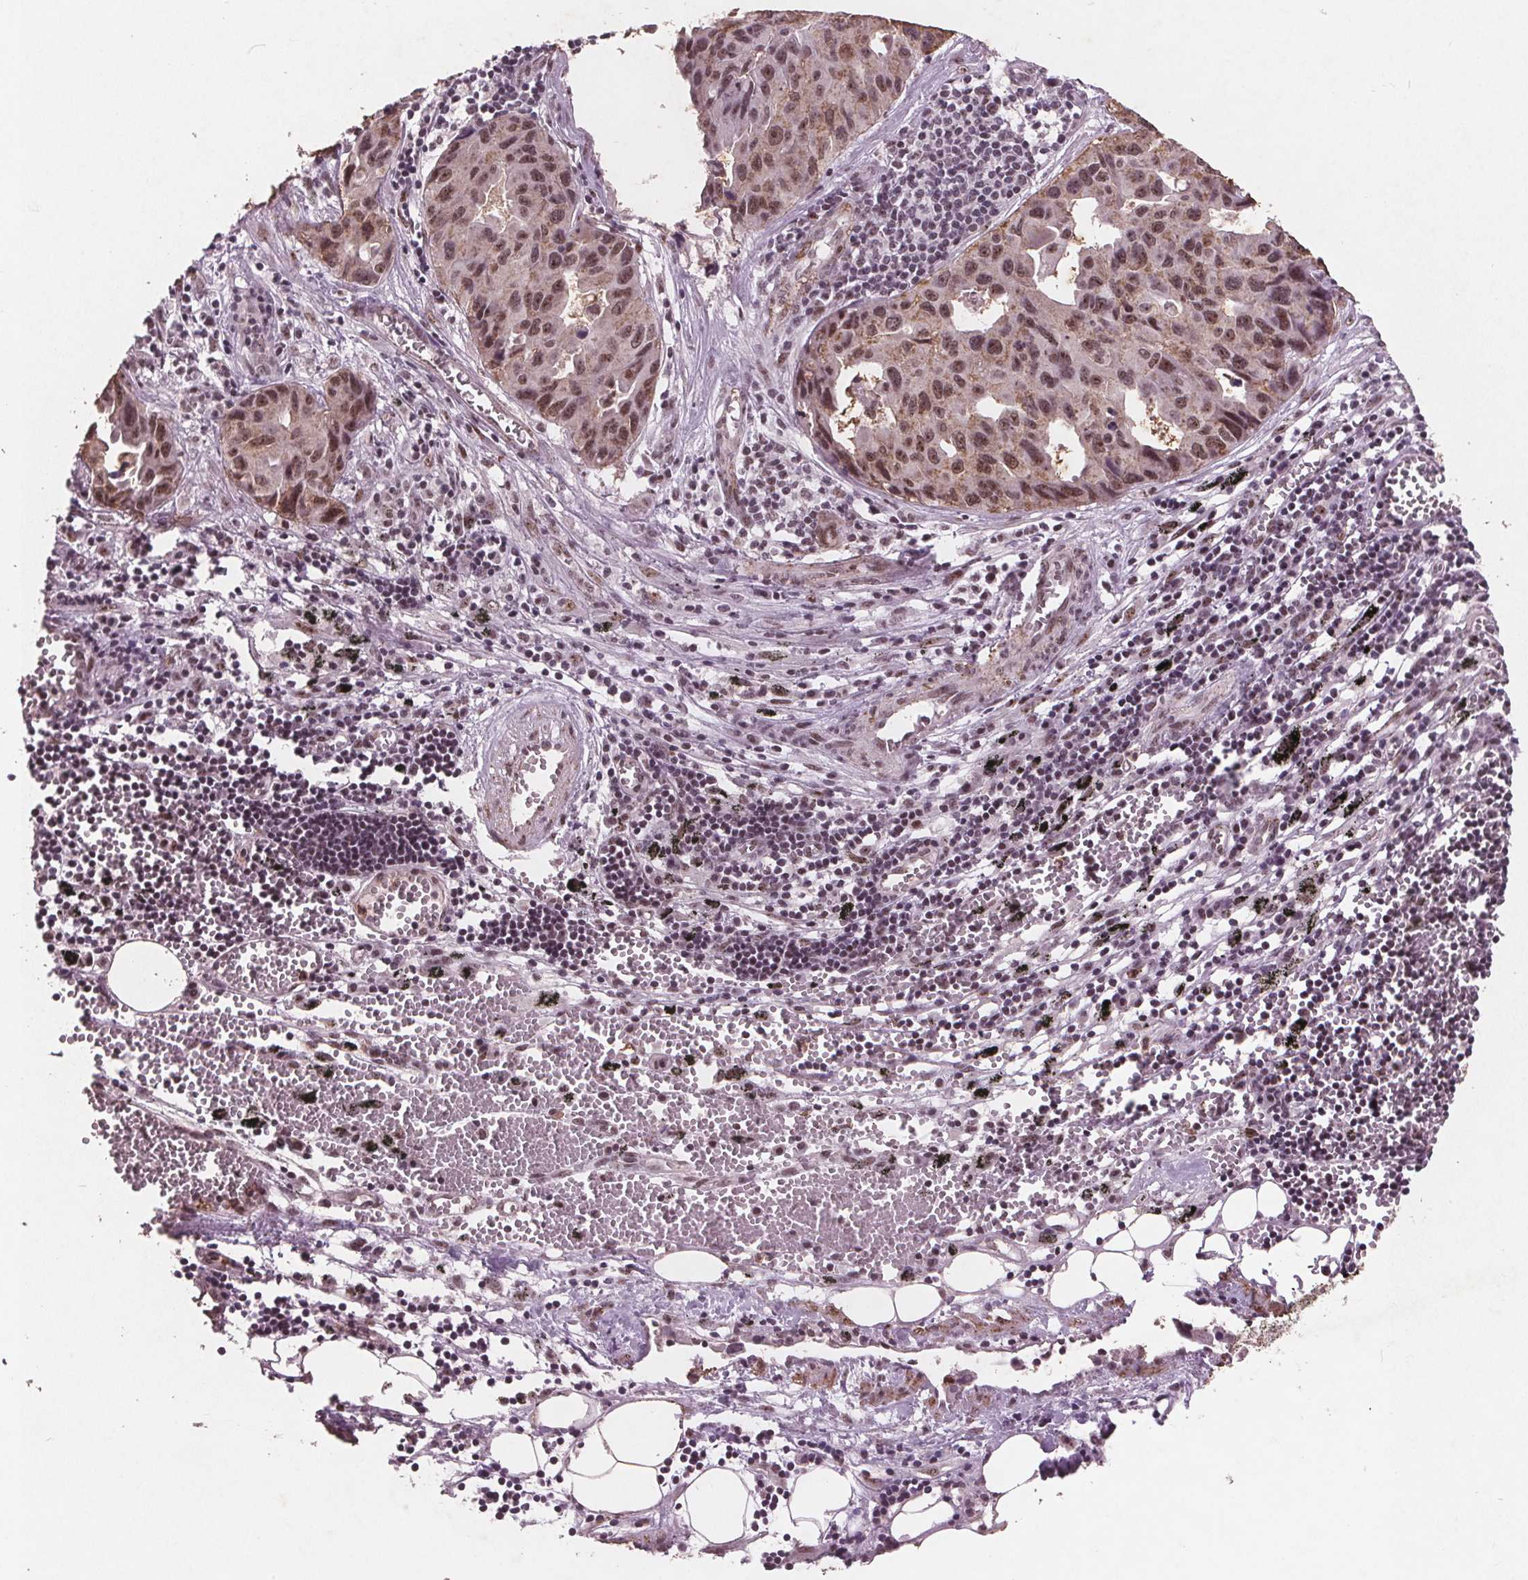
{"staining": {"intensity": "weak", "quantity": ">75%", "location": "nuclear"}, "tissue": "lung cancer", "cell_type": "Tumor cells", "image_type": "cancer", "snomed": [{"axis": "morphology", "description": "Adenocarcinoma, NOS"}, {"axis": "topography", "description": "Lymph node"}, {"axis": "topography", "description": "Lung"}], "caption": "IHC histopathology image of neoplastic tissue: lung adenocarcinoma stained using IHC shows low levels of weak protein expression localized specifically in the nuclear of tumor cells, appearing as a nuclear brown color.", "gene": "RPS6KA2", "patient": {"sex": "male", "age": 64}}